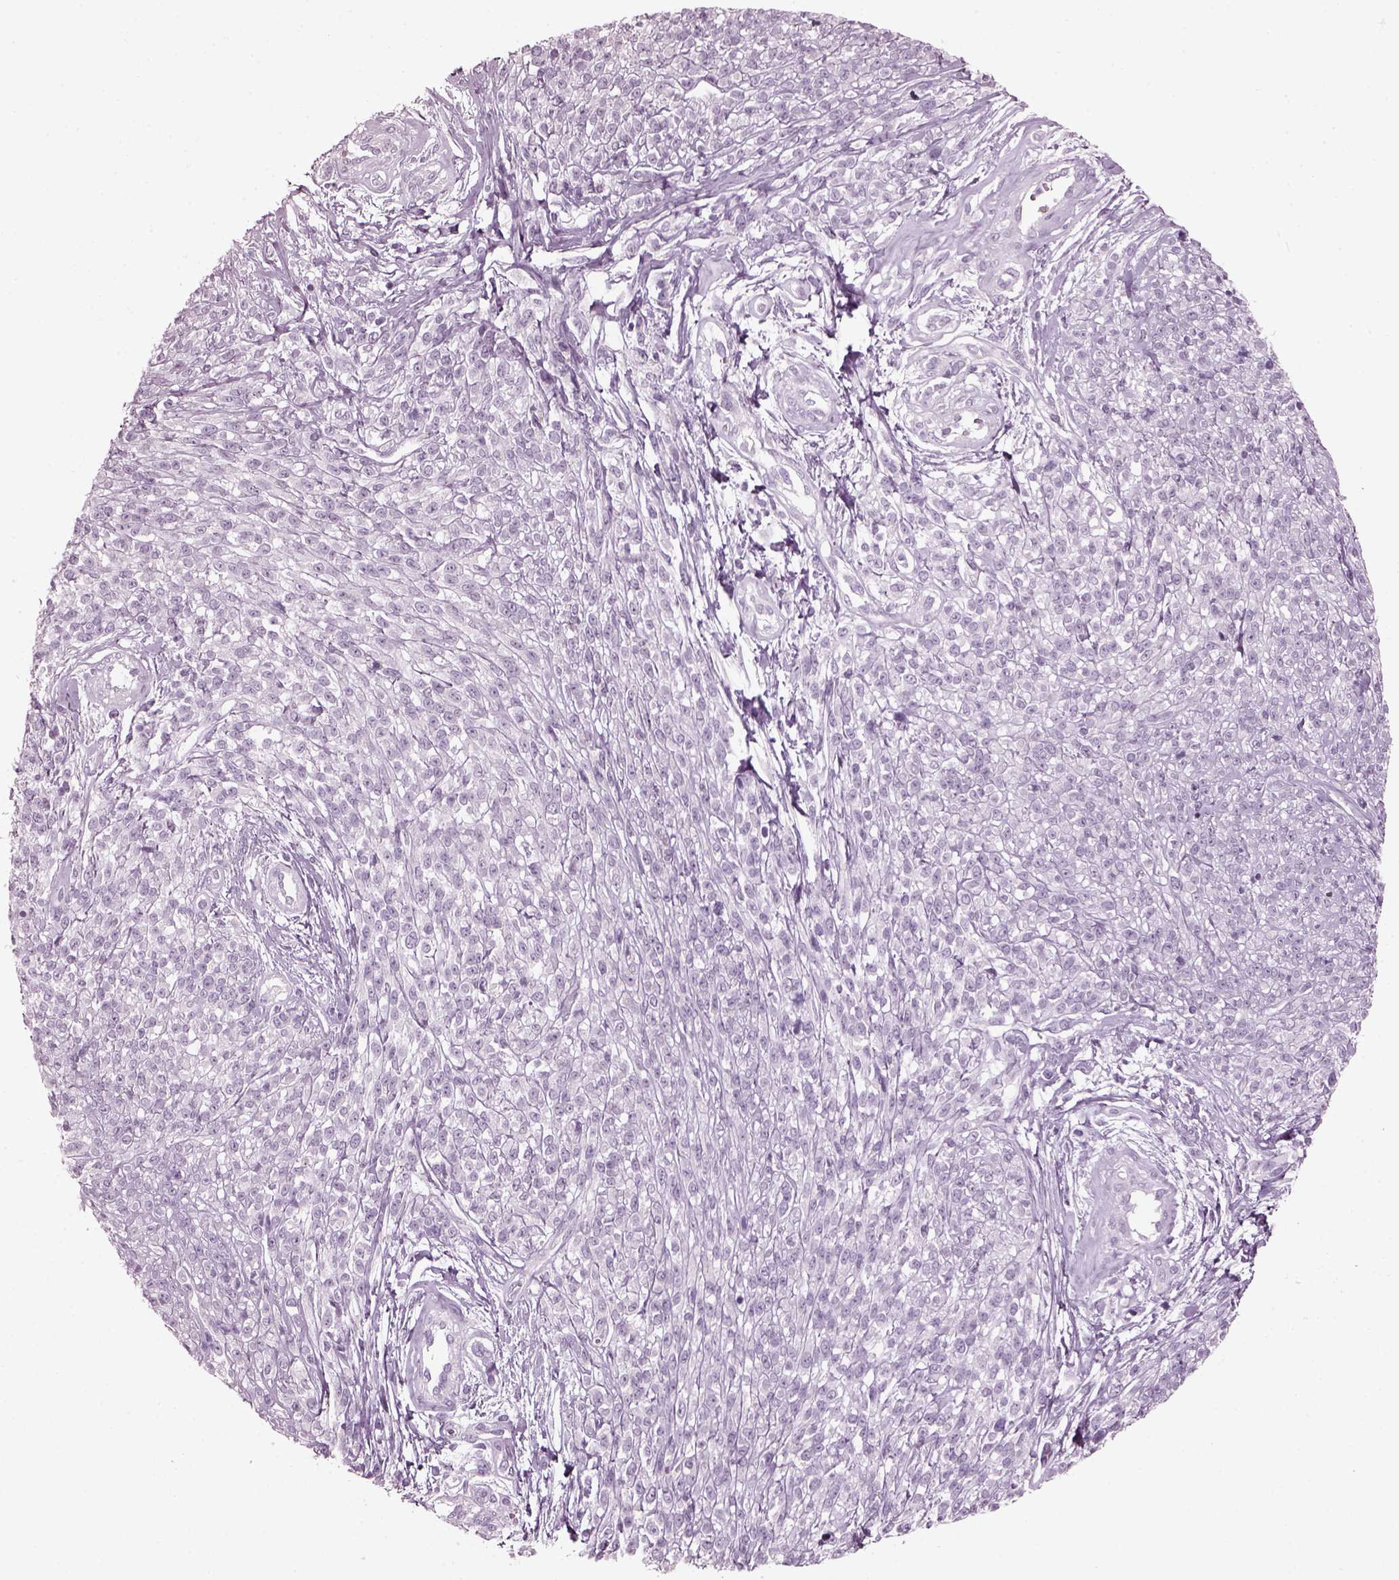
{"staining": {"intensity": "negative", "quantity": "none", "location": "none"}, "tissue": "melanoma", "cell_type": "Tumor cells", "image_type": "cancer", "snomed": [{"axis": "morphology", "description": "Malignant melanoma, NOS"}, {"axis": "topography", "description": "Skin"}, {"axis": "topography", "description": "Skin of trunk"}], "caption": "An IHC photomicrograph of malignant melanoma is shown. There is no staining in tumor cells of malignant melanoma.", "gene": "PDC", "patient": {"sex": "male", "age": 74}}